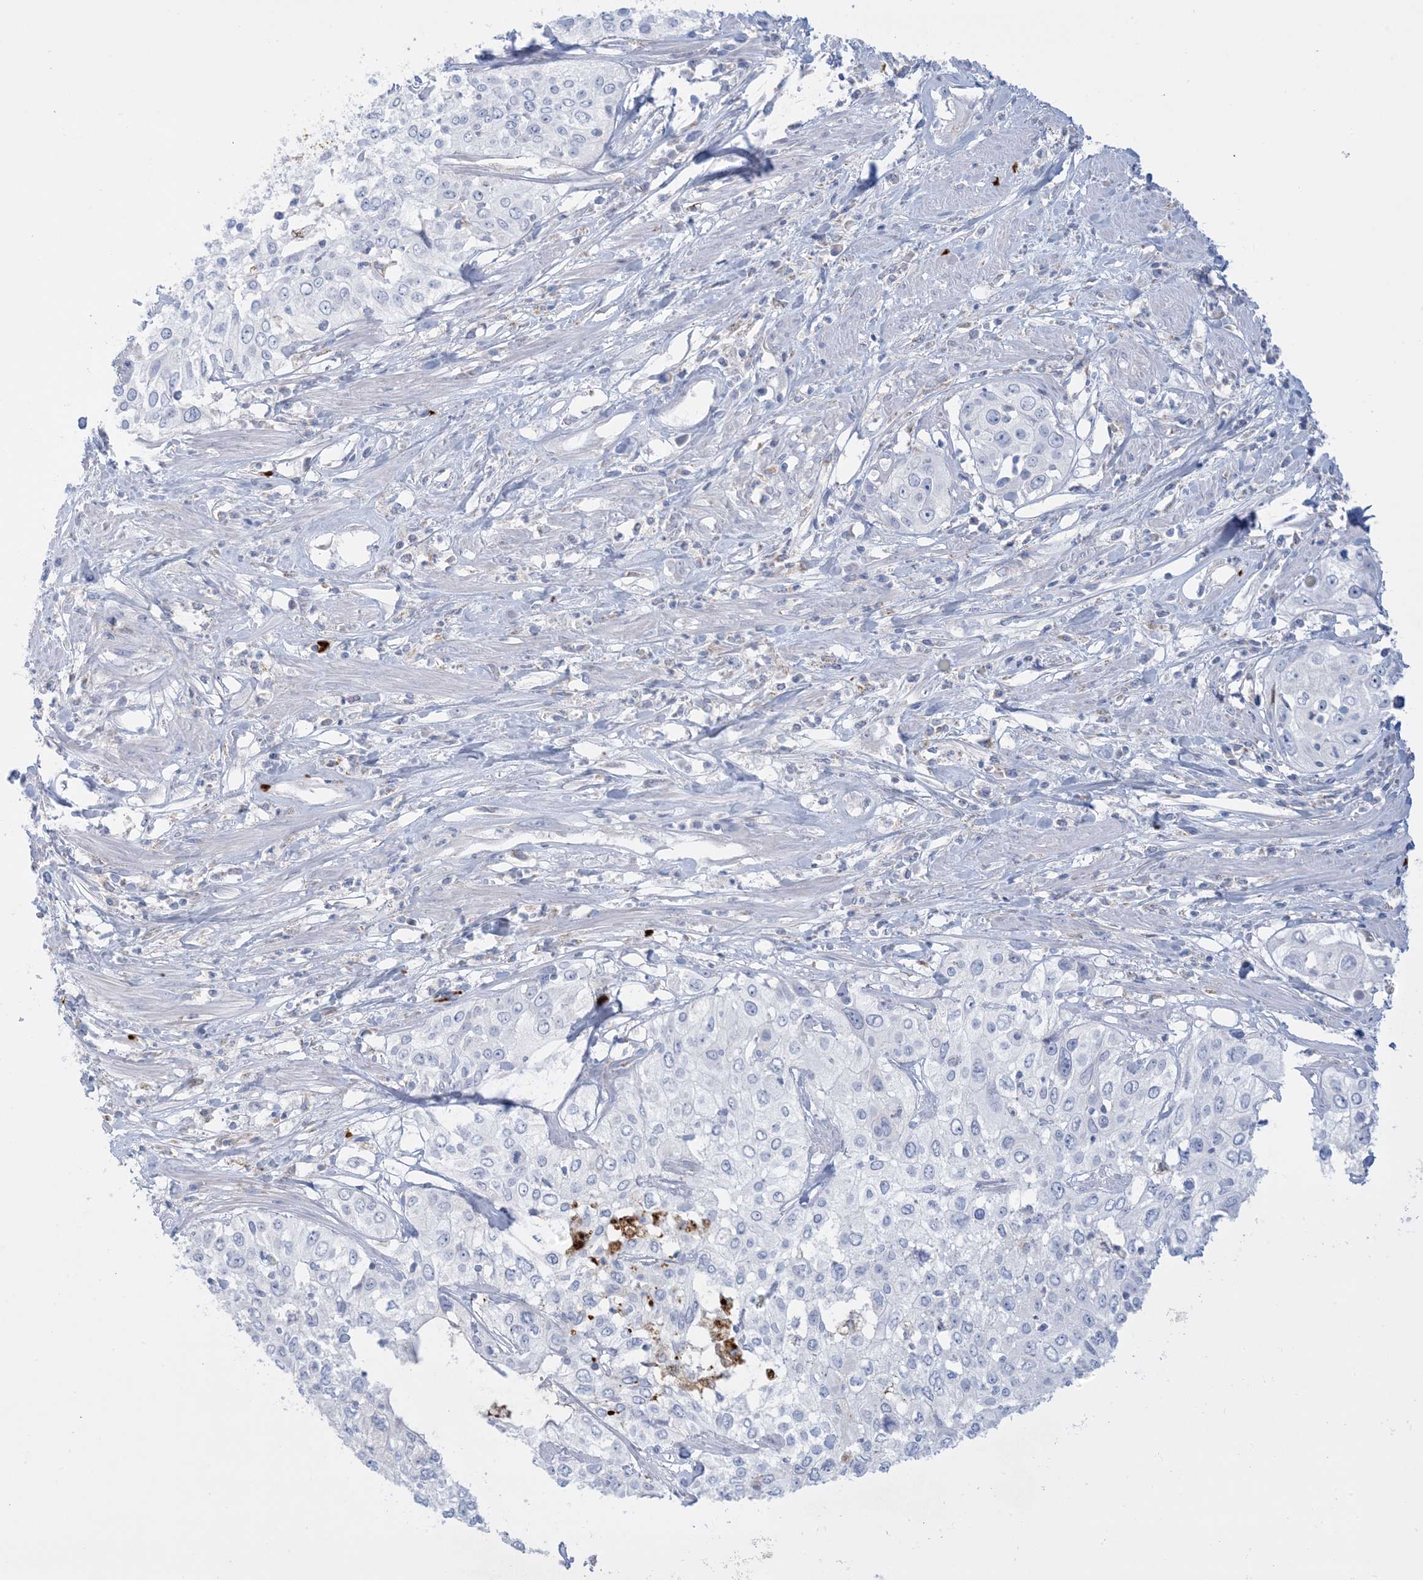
{"staining": {"intensity": "negative", "quantity": "none", "location": "none"}, "tissue": "cervical cancer", "cell_type": "Tumor cells", "image_type": "cancer", "snomed": [{"axis": "morphology", "description": "Squamous cell carcinoma, NOS"}, {"axis": "topography", "description": "Cervix"}], "caption": "The micrograph reveals no significant staining in tumor cells of cervical cancer.", "gene": "KCTD6", "patient": {"sex": "female", "age": 31}}